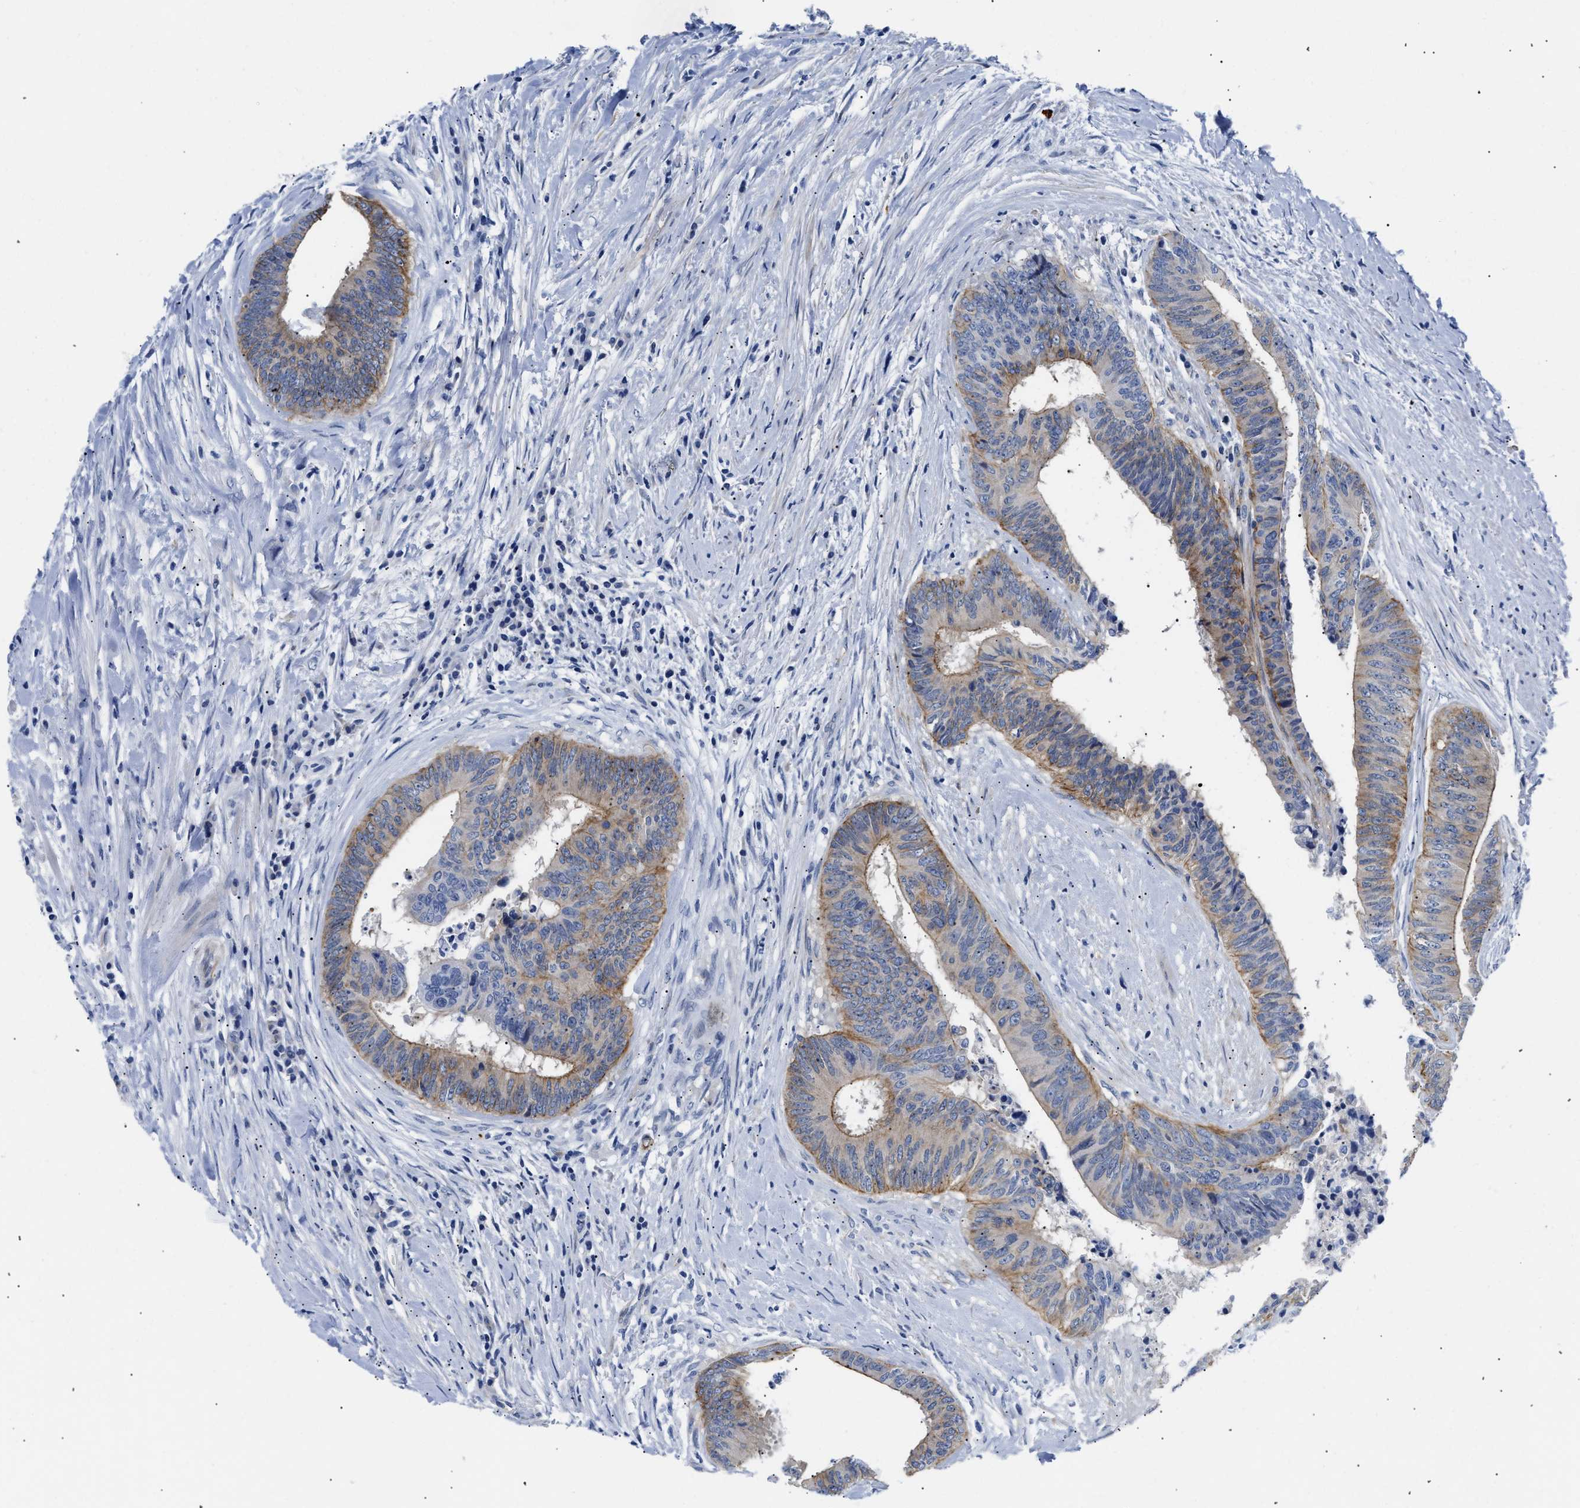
{"staining": {"intensity": "moderate", "quantity": "25%-75%", "location": "cytoplasmic/membranous"}, "tissue": "colorectal cancer", "cell_type": "Tumor cells", "image_type": "cancer", "snomed": [{"axis": "morphology", "description": "Adenocarcinoma, NOS"}, {"axis": "topography", "description": "Rectum"}], "caption": "Protein staining of adenocarcinoma (colorectal) tissue reveals moderate cytoplasmic/membranous expression in about 25%-75% of tumor cells.", "gene": "TRIM29", "patient": {"sex": "male", "age": 72}}